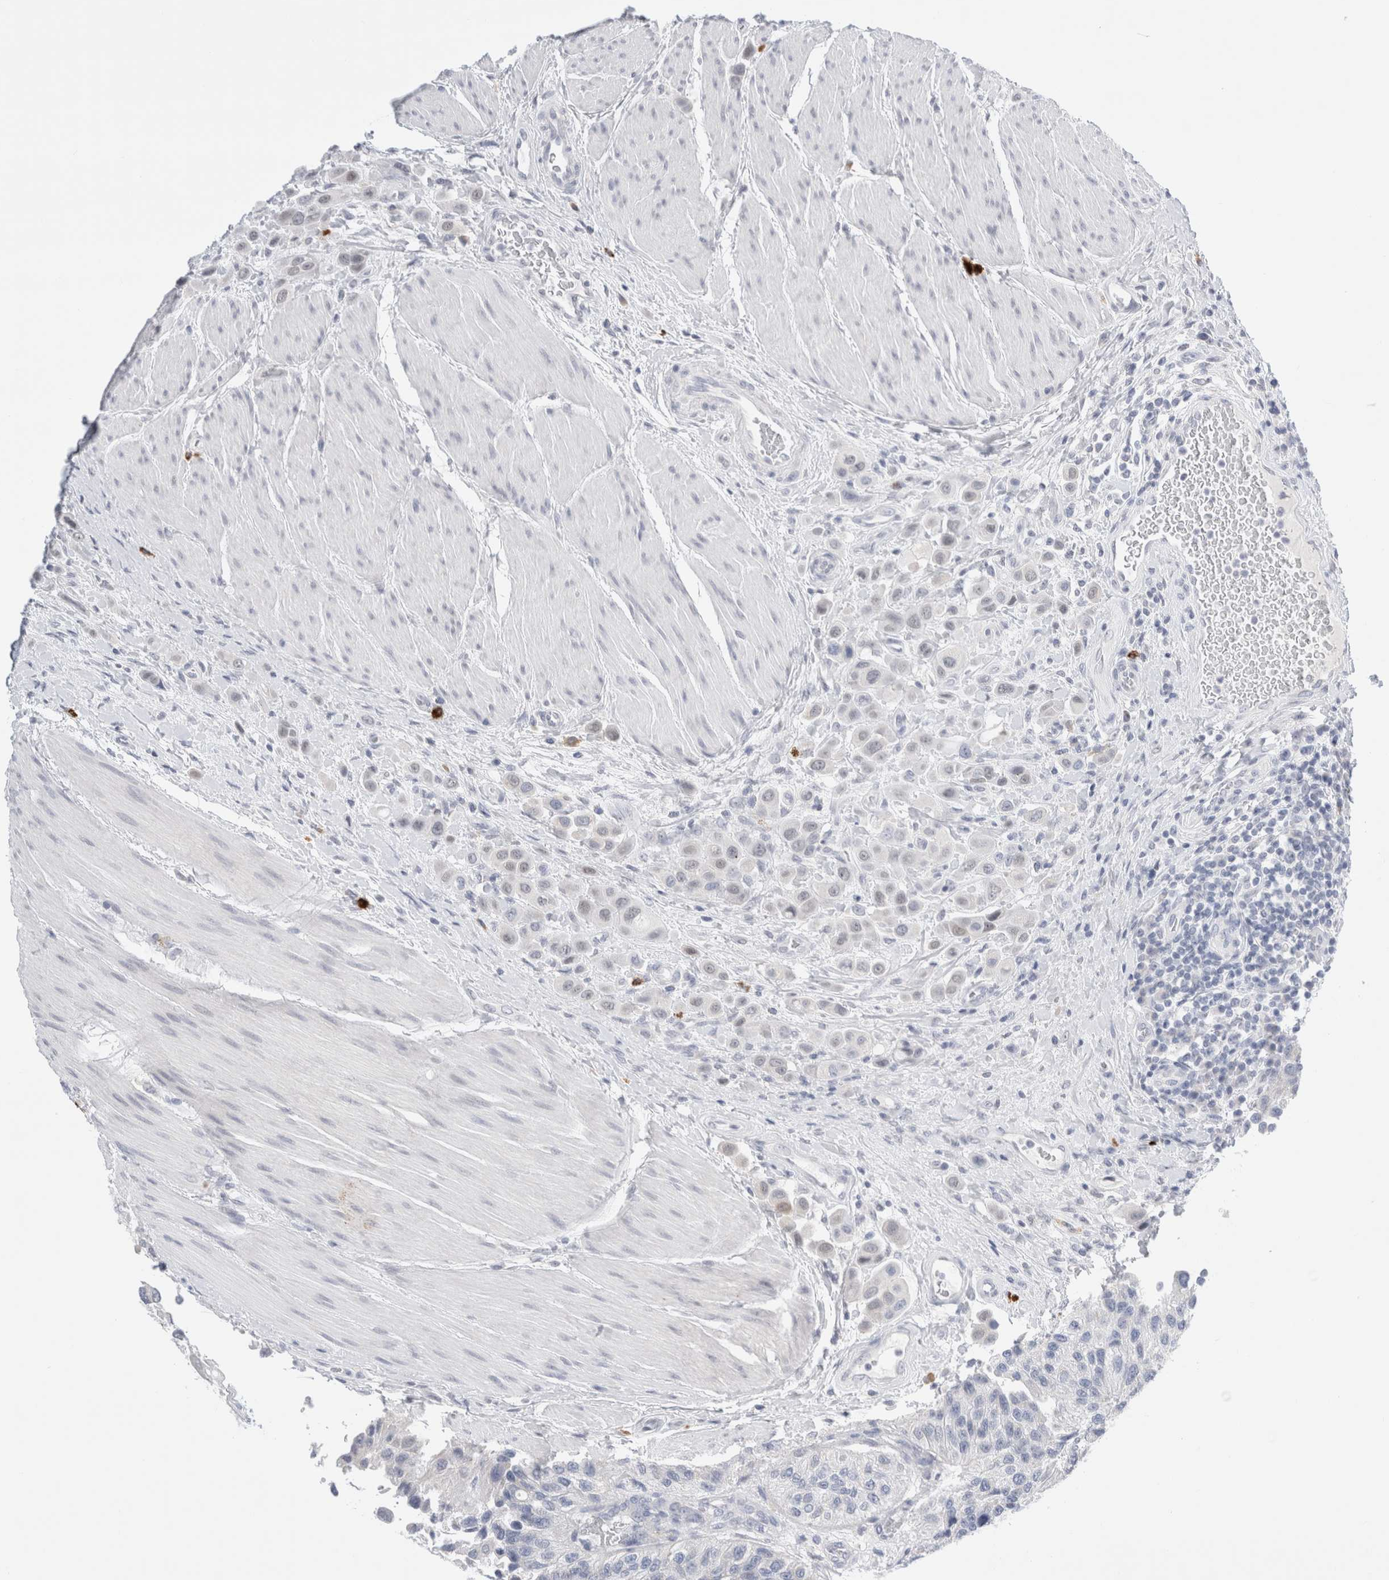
{"staining": {"intensity": "negative", "quantity": "none", "location": "none"}, "tissue": "urothelial cancer", "cell_type": "Tumor cells", "image_type": "cancer", "snomed": [{"axis": "morphology", "description": "Urothelial carcinoma, High grade"}, {"axis": "topography", "description": "Urinary bladder"}], "caption": "Immunohistochemistry of human urothelial cancer displays no positivity in tumor cells.", "gene": "SLC22A12", "patient": {"sex": "male", "age": 50}}